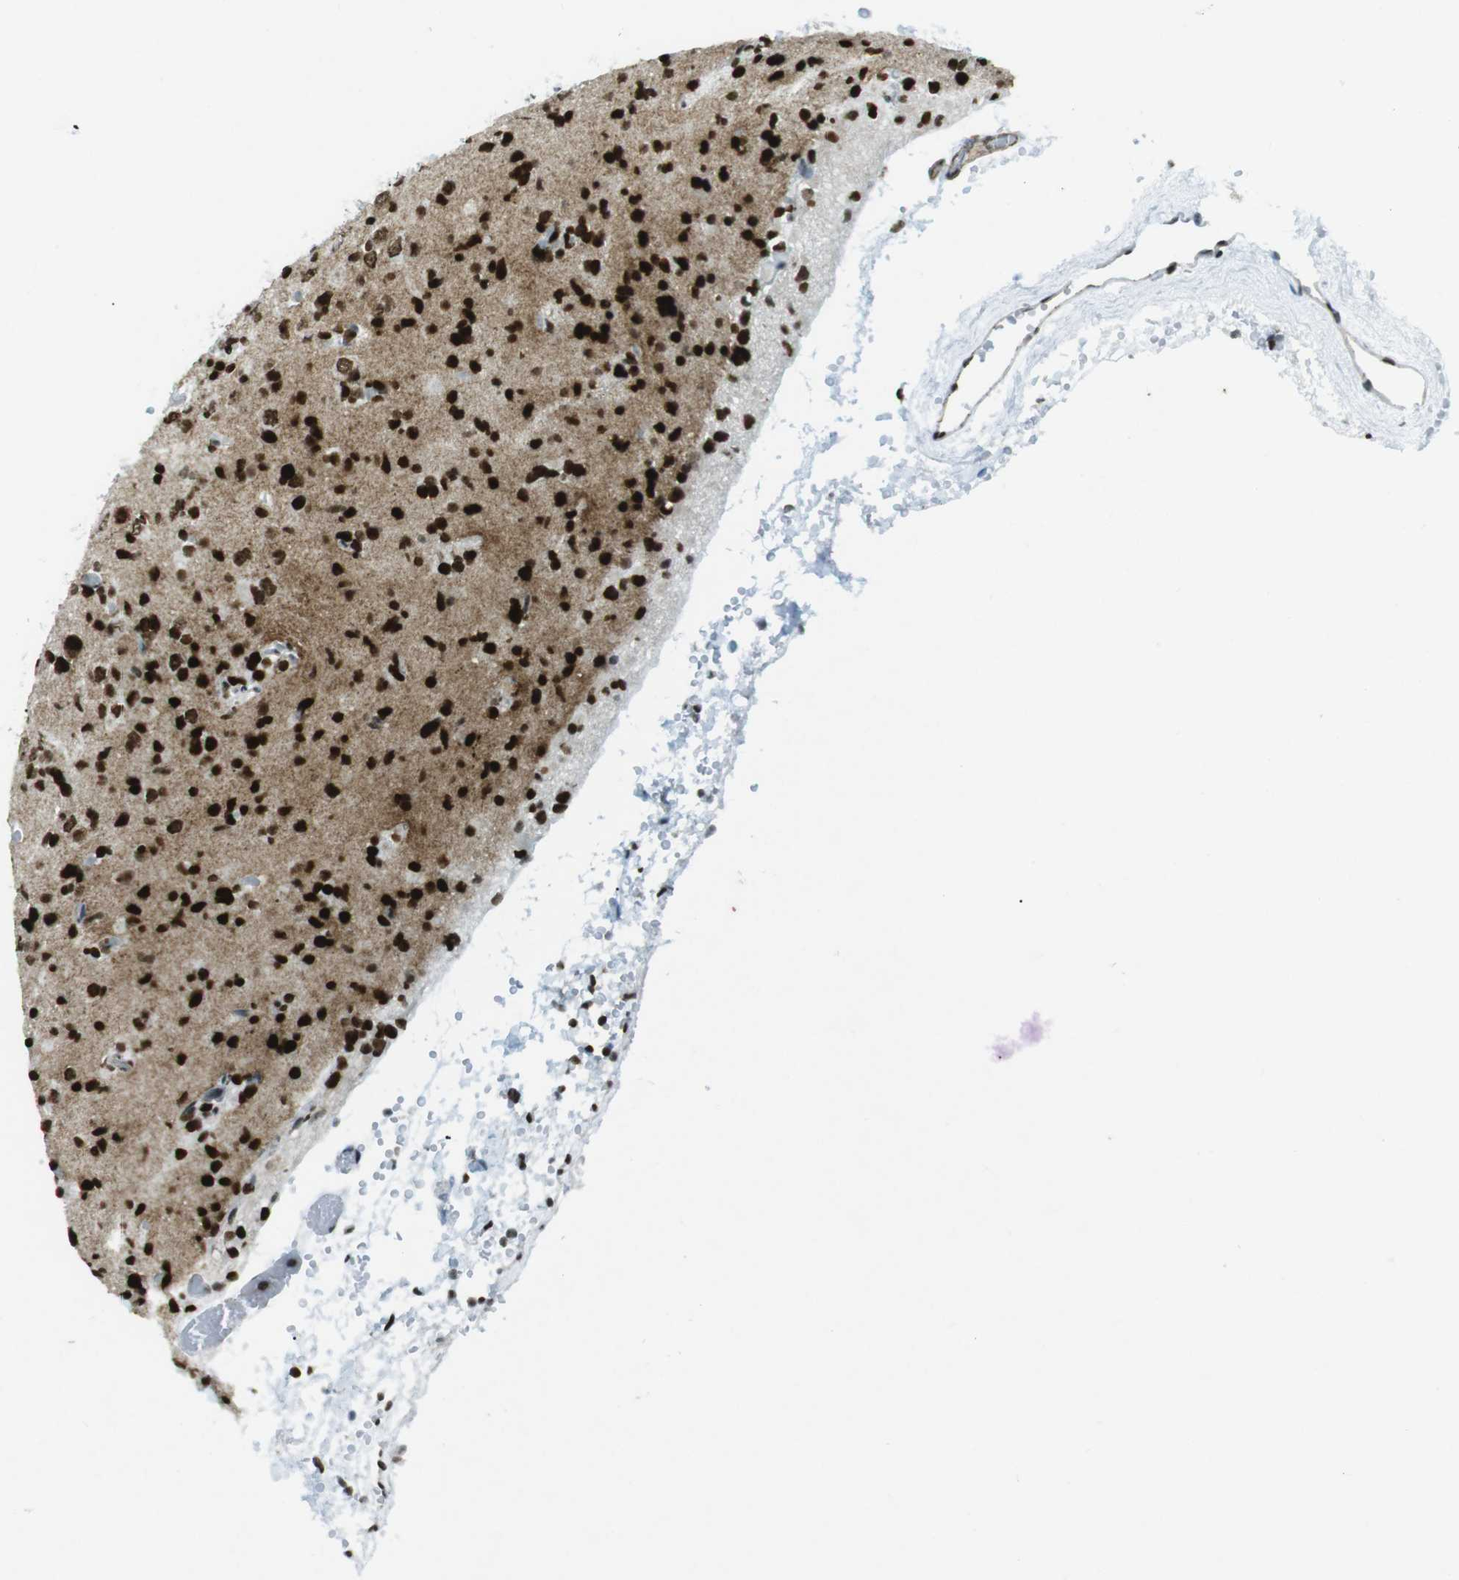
{"staining": {"intensity": "strong", "quantity": ">75%", "location": "nuclear"}, "tissue": "glioma", "cell_type": "Tumor cells", "image_type": "cancer", "snomed": [{"axis": "morphology", "description": "Glioma, malignant, Low grade"}, {"axis": "topography", "description": "Brain"}], "caption": "Tumor cells display strong nuclear staining in about >75% of cells in glioma. The protein of interest is stained brown, and the nuclei are stained in blue (DAB (3,3'-diaminobenzidine) IHC with brightfield microscopy, high magnification).", "gene": "ARID1A", "patient": {"sex": "female", "age": 22}}